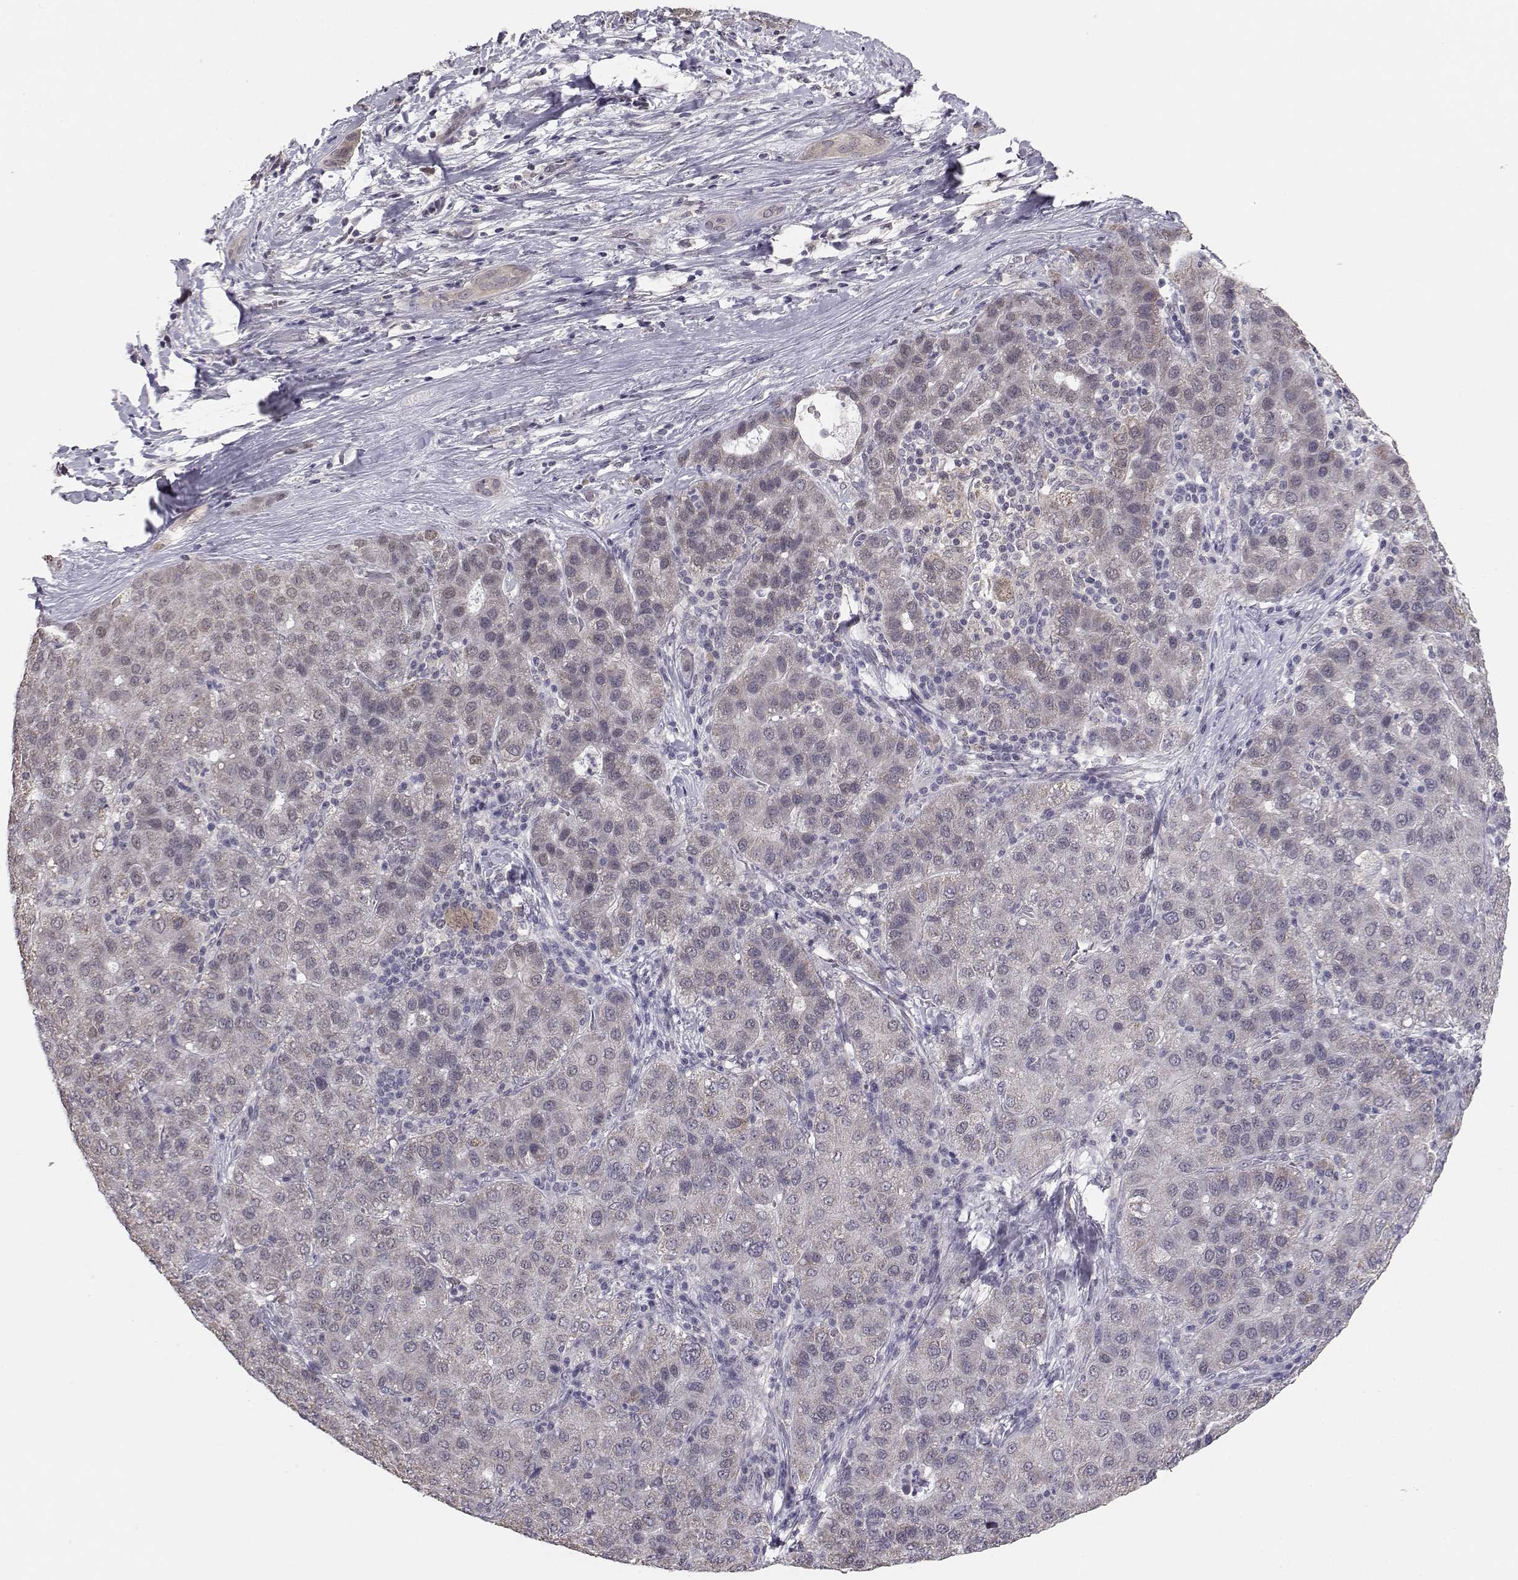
{"staining": {"intensity": "negative", "quantity": "none", "location": "none"}, "tissue": "liver cancer", "cell_type": "Tumor cells", "image_type": "cancer", "snomed": [{"axis": "morphology", "description": "Carcinoma, Hepatocellular, NOS"}, {"axis": "topography", "description": "Liver"}], "caption": "A high-resolution histopathology image shows immunohistochemistry staining of liver cancer, which demonstrates no significant expression in tumor cells. (Brightfield microscopy of DAB immunohistochemistry (IHC) at high magnification).", "gene": "KIF13B", "patient": {"sex": "male", "age": 65}}